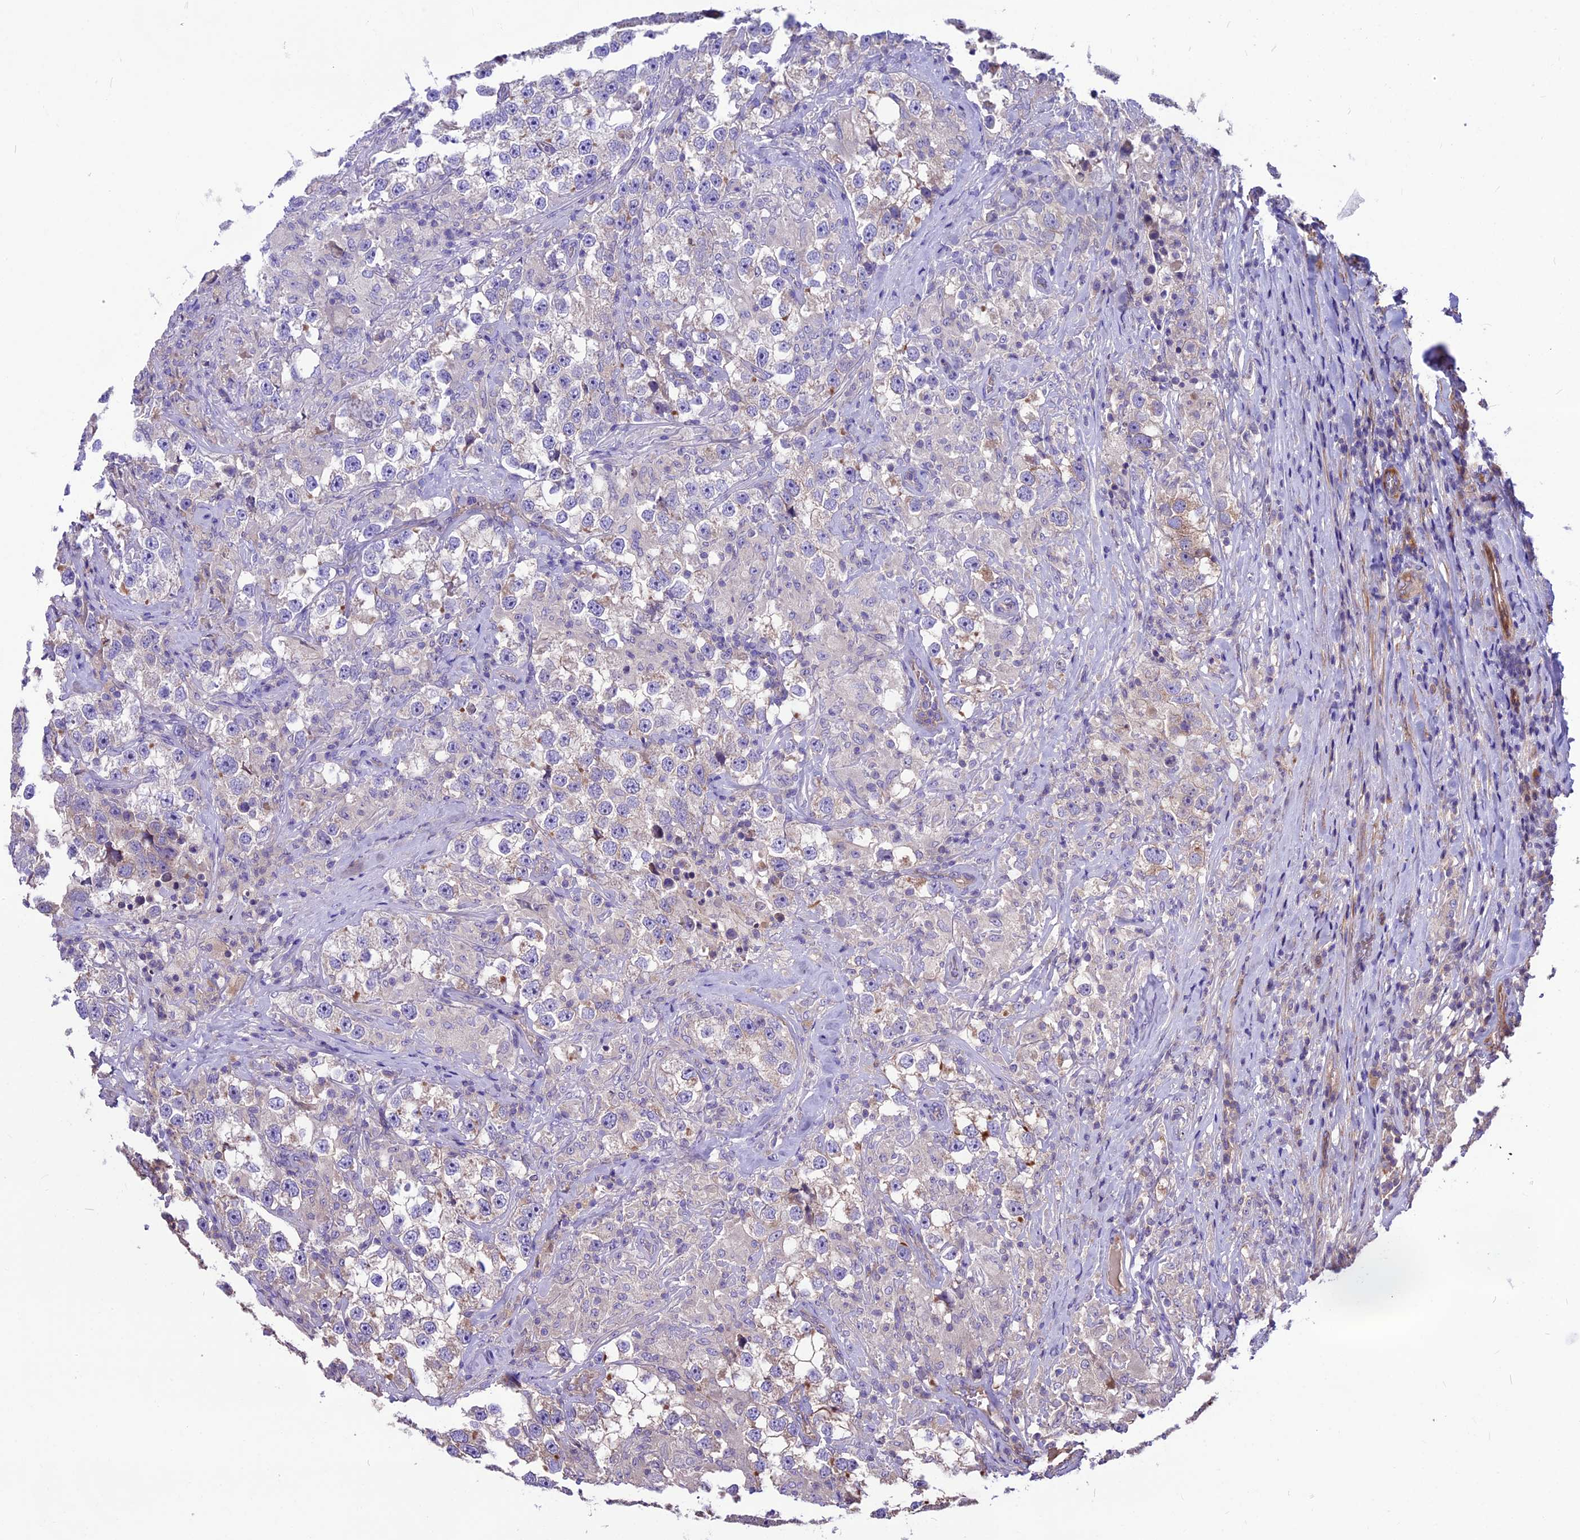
{"staining": {"intensity": "negative", "quantity": "none", "location": "none"}, "tissue": "testis cancer", "cell_type": "Tumor cells", "image_type": "cancer", "snomed": [{"axis": "morphology", "description": "Seminoma, NOS"}, {"axis": "topography", "description": "Testis"}], "caption": "IHC image of human testis cancer (seminoma) stained for a protein (brown), which shows no positivity in tumor cells.", "gene": "ANO3", "patient": {"sex": "male", "age": 46}}